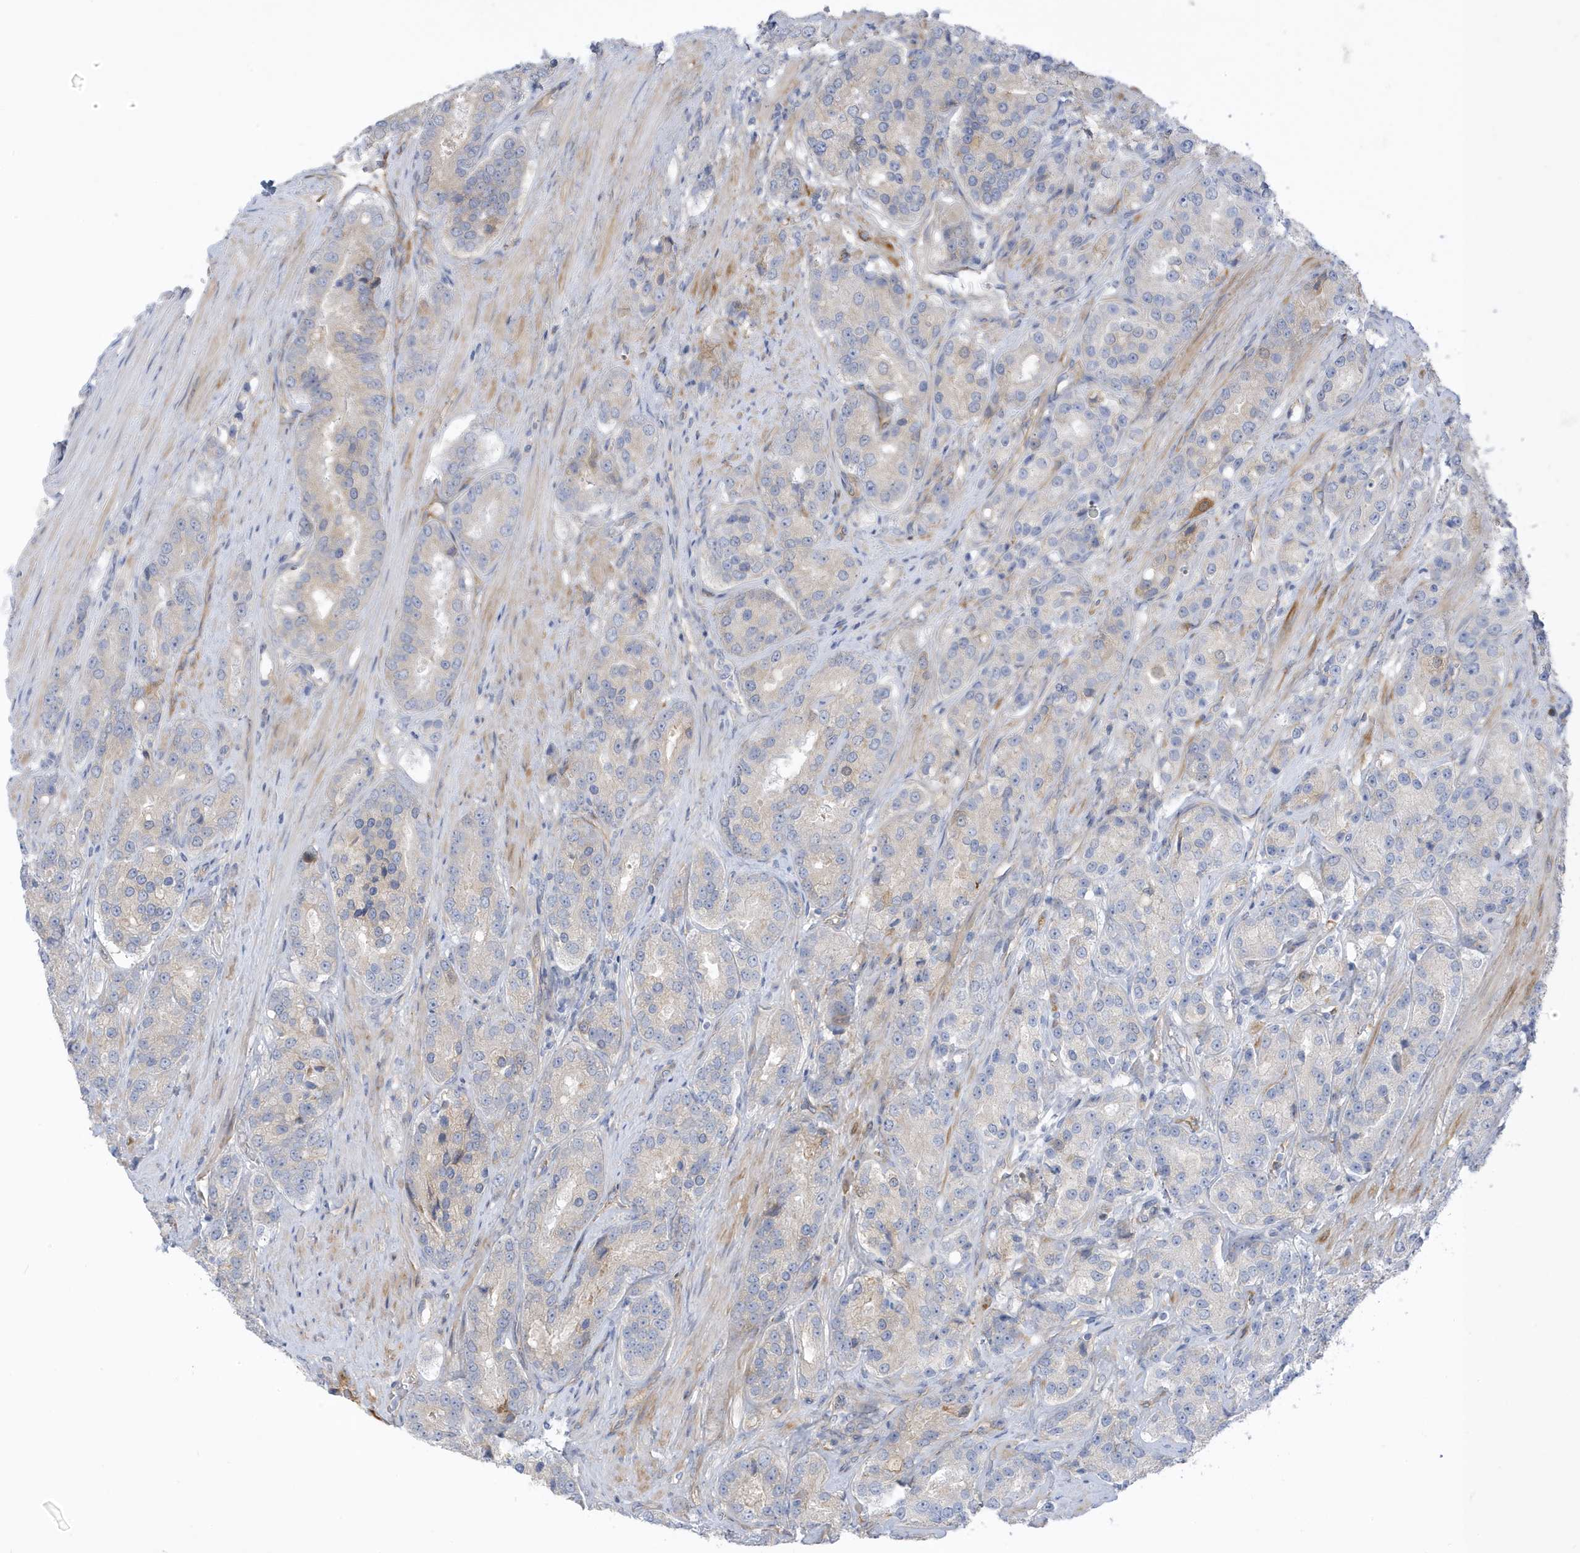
{"staining": {"intensity": "weak", "quantity": "<25%", "location": "cytoplasmic/membranous"}, "tissue": "prostate cancer", "cell_type": "Tumor cells", "image_type": "cancer", "snomed": [{"axis": "morphology", "description": "Adenocarcinoma, High grade"}, {"axis": "topography", "description": "Prostate"}], "caption": "Immunohistochemistry micrograph of human prostate cancer stained for a protein (brown), which shows no expression in tumor cells. (DAB immunohistochemistry (IHC), high magnification).", "gene": "ATP13A5", "patient": {"sex": "male", "age": 60}}